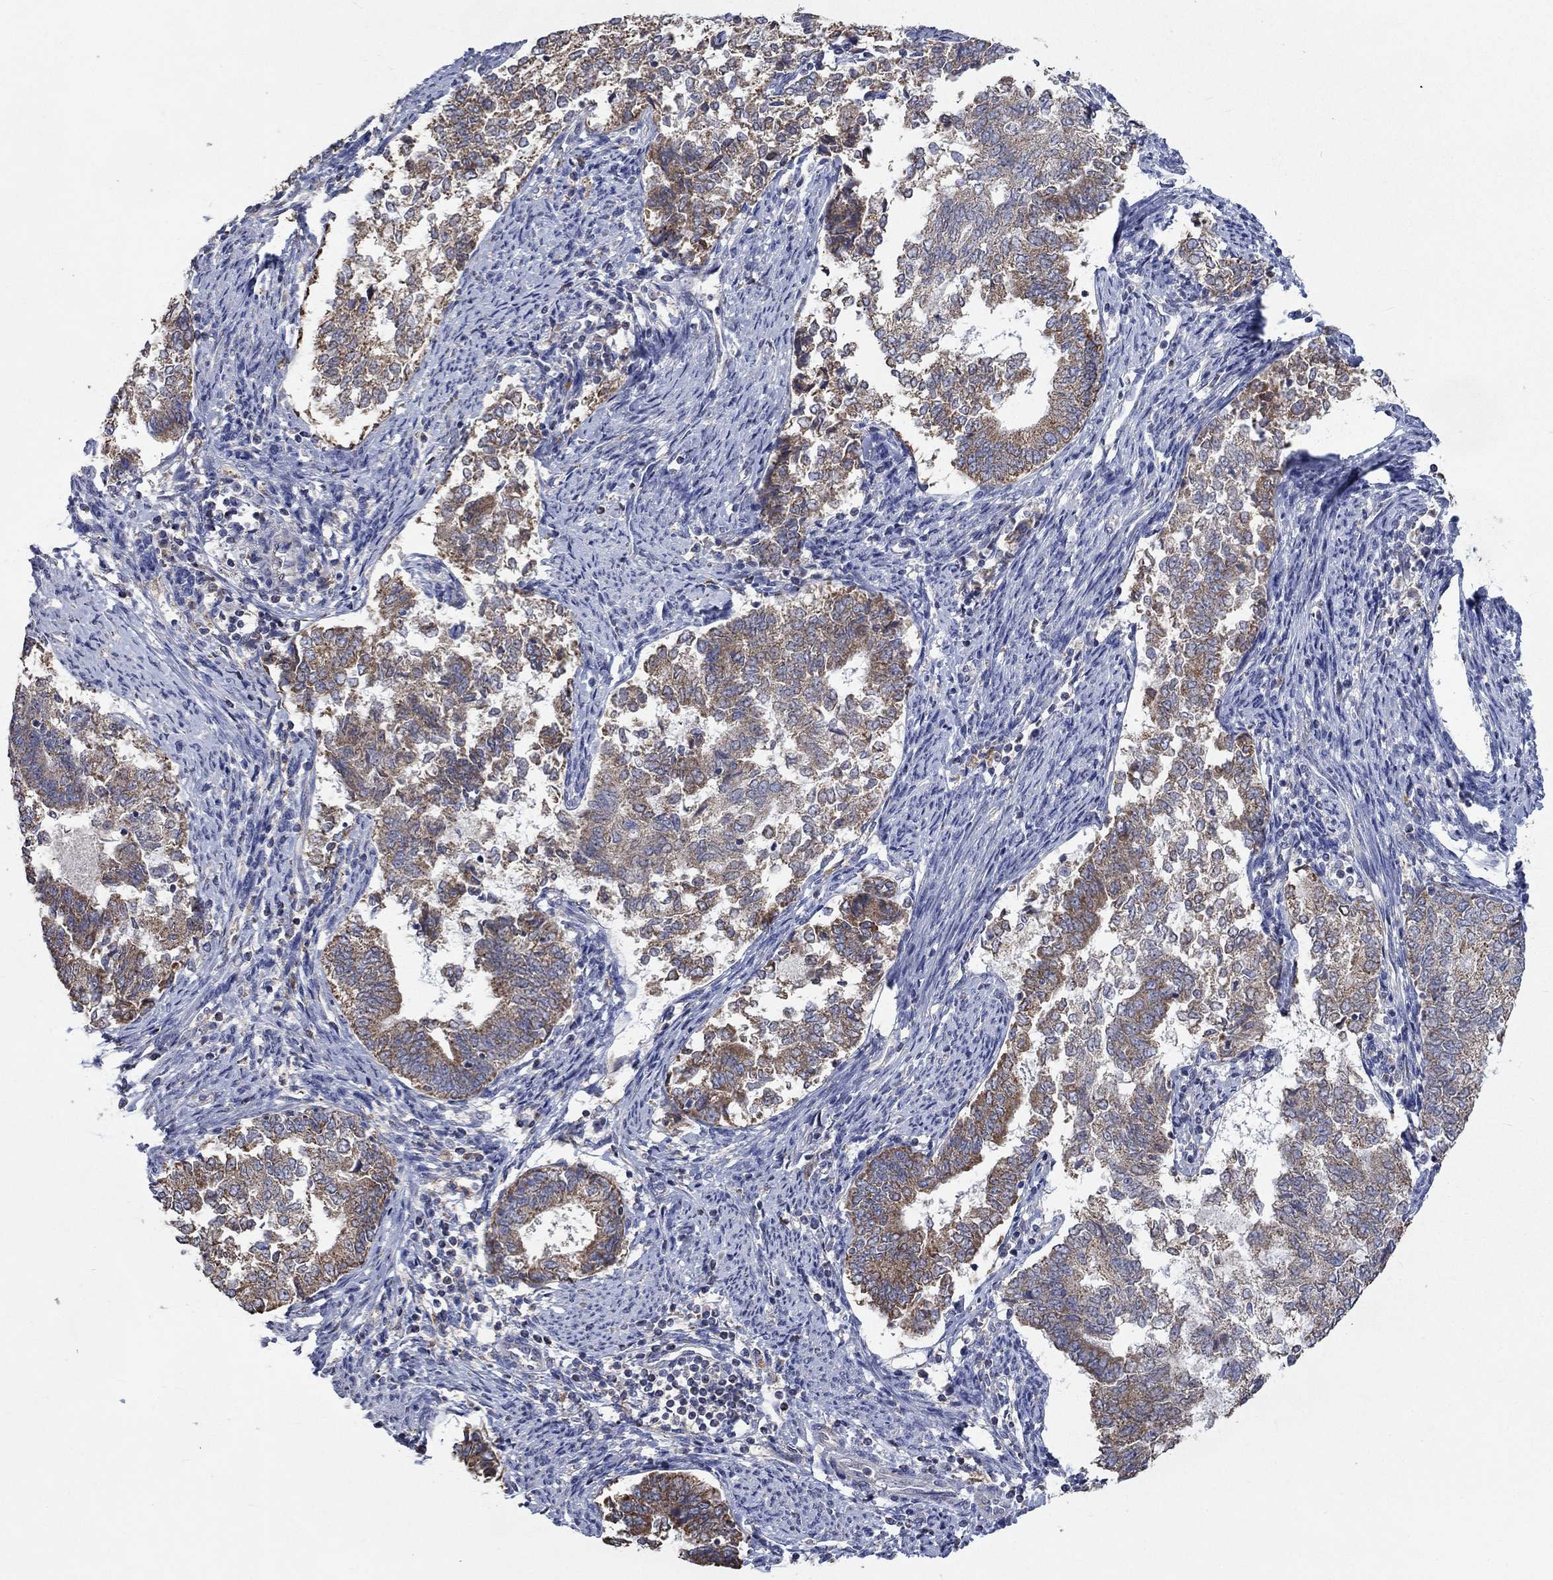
{"staining": {"intensity": "moderate", "quantity": "25%-75%", "location": "cytoplasmic/membranous"}, "tissue": "endometrial cancer", "cell_type": "Tumor cells", "image_type": "cancer", "snomed": [{"axis": "morphology", "description": "Adenocarcinoma, NOS"}, {"axis": "topography", "description": "Endometrium"}], "caption": "A micrograph of human adenocarcinoma (endometrial) stained for a protein shows moderate cytoplasmic/membranous brown staining in tumor cells. (brown staining indicates protein expression, while blue staining denotes nuclei).", "gene": "UGT8", "patient": {"sex": "female", "age": 65}}